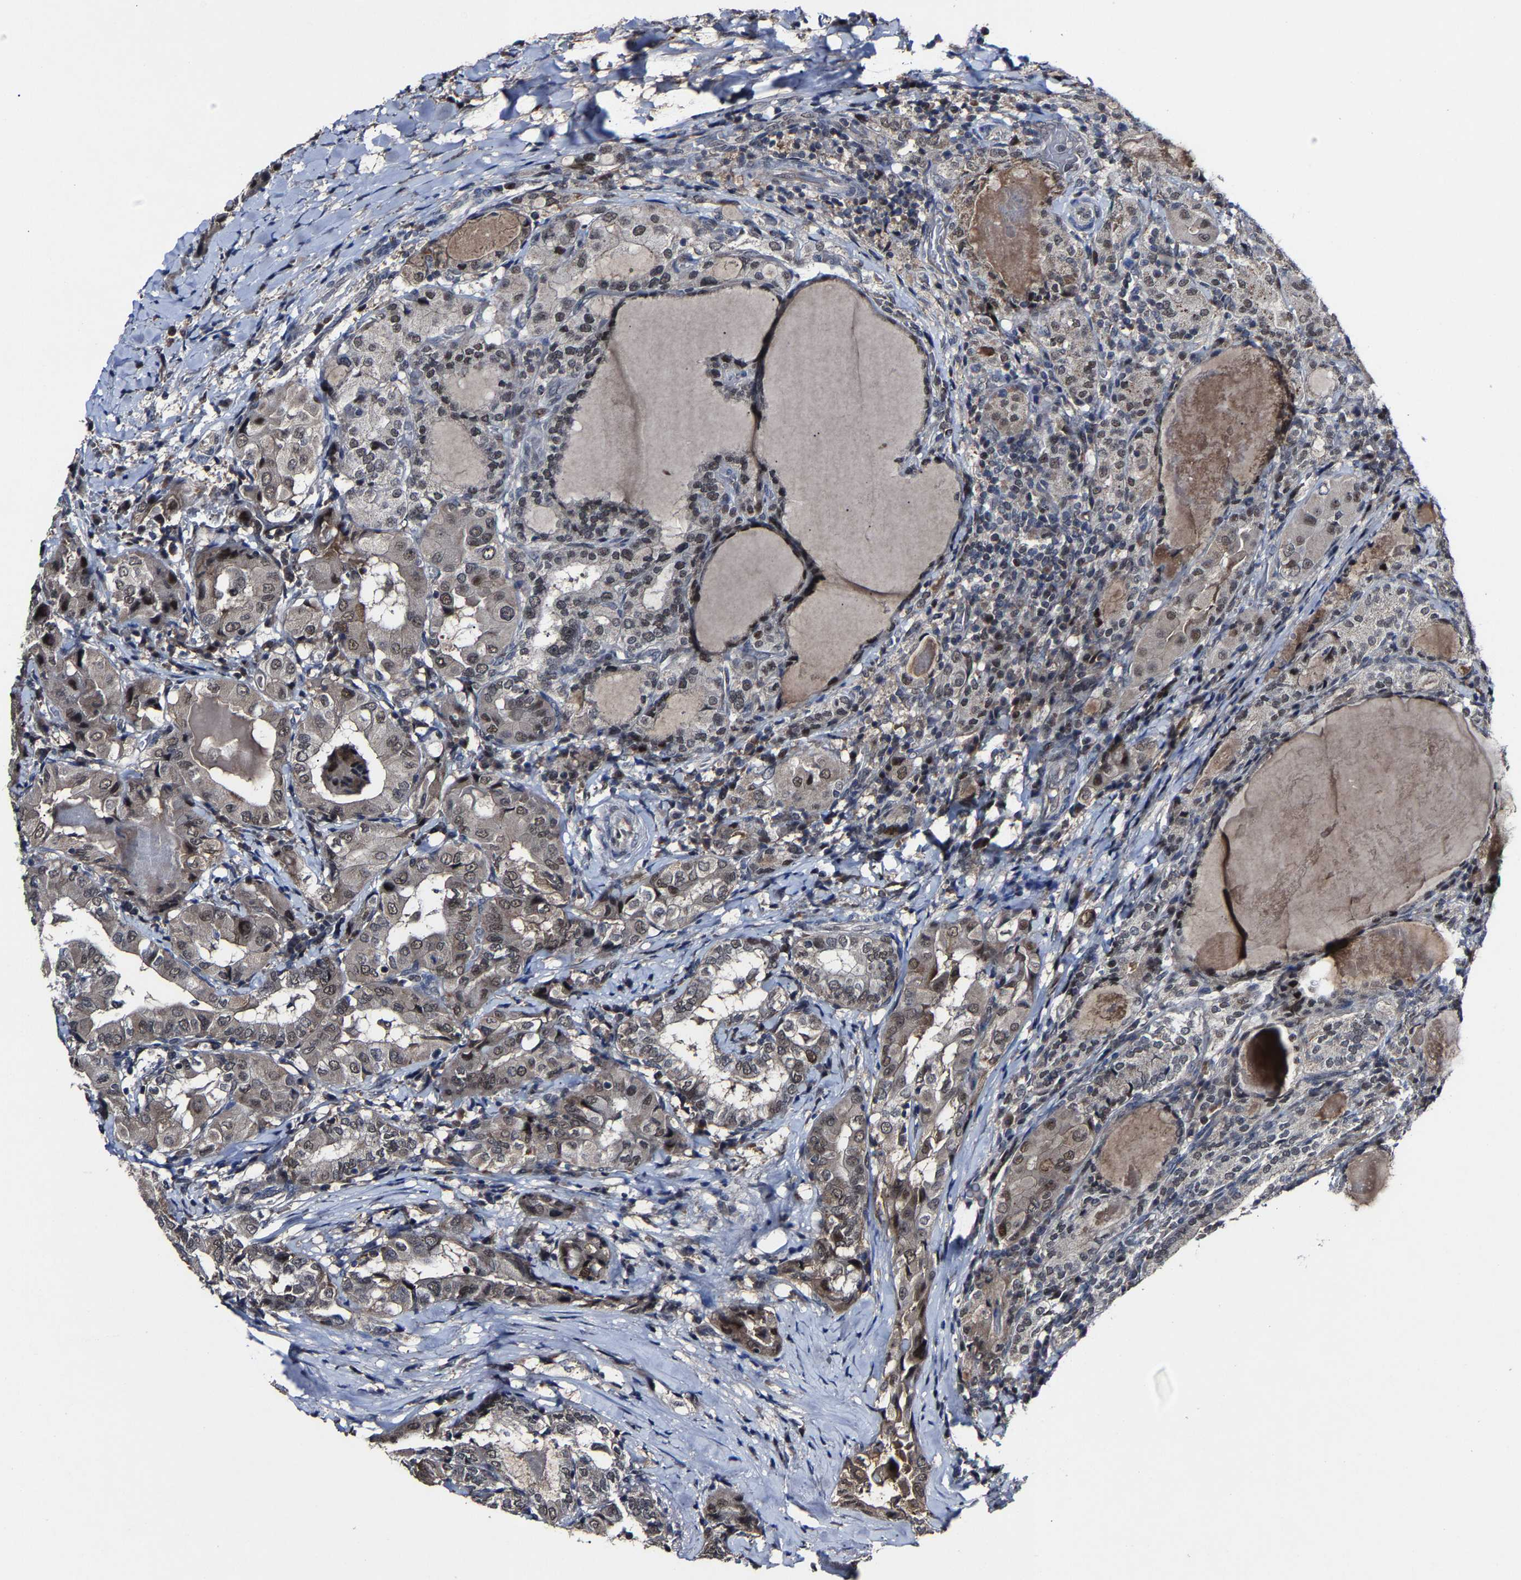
{"staining": {"intensity": "moderate", "quantity": ">75%", "location": "nuclear"}, "tissue": "thyroid cancer", "cell_type": "Tumor cells", "image_type": "cancer", "snomed": [{"axis": "morphology", "description": "Papillary adenocarcinoma, NOS"}, {"axis": "topography", "description": "Thyroid gland"}], "caption": "This micrograph shows IHC staining of thyroid cancer, with medium moderate nuclear expression in about >75% of tumor cells.", "gene": "LSM8", "patient": {"sex": "female", "age": 42}}